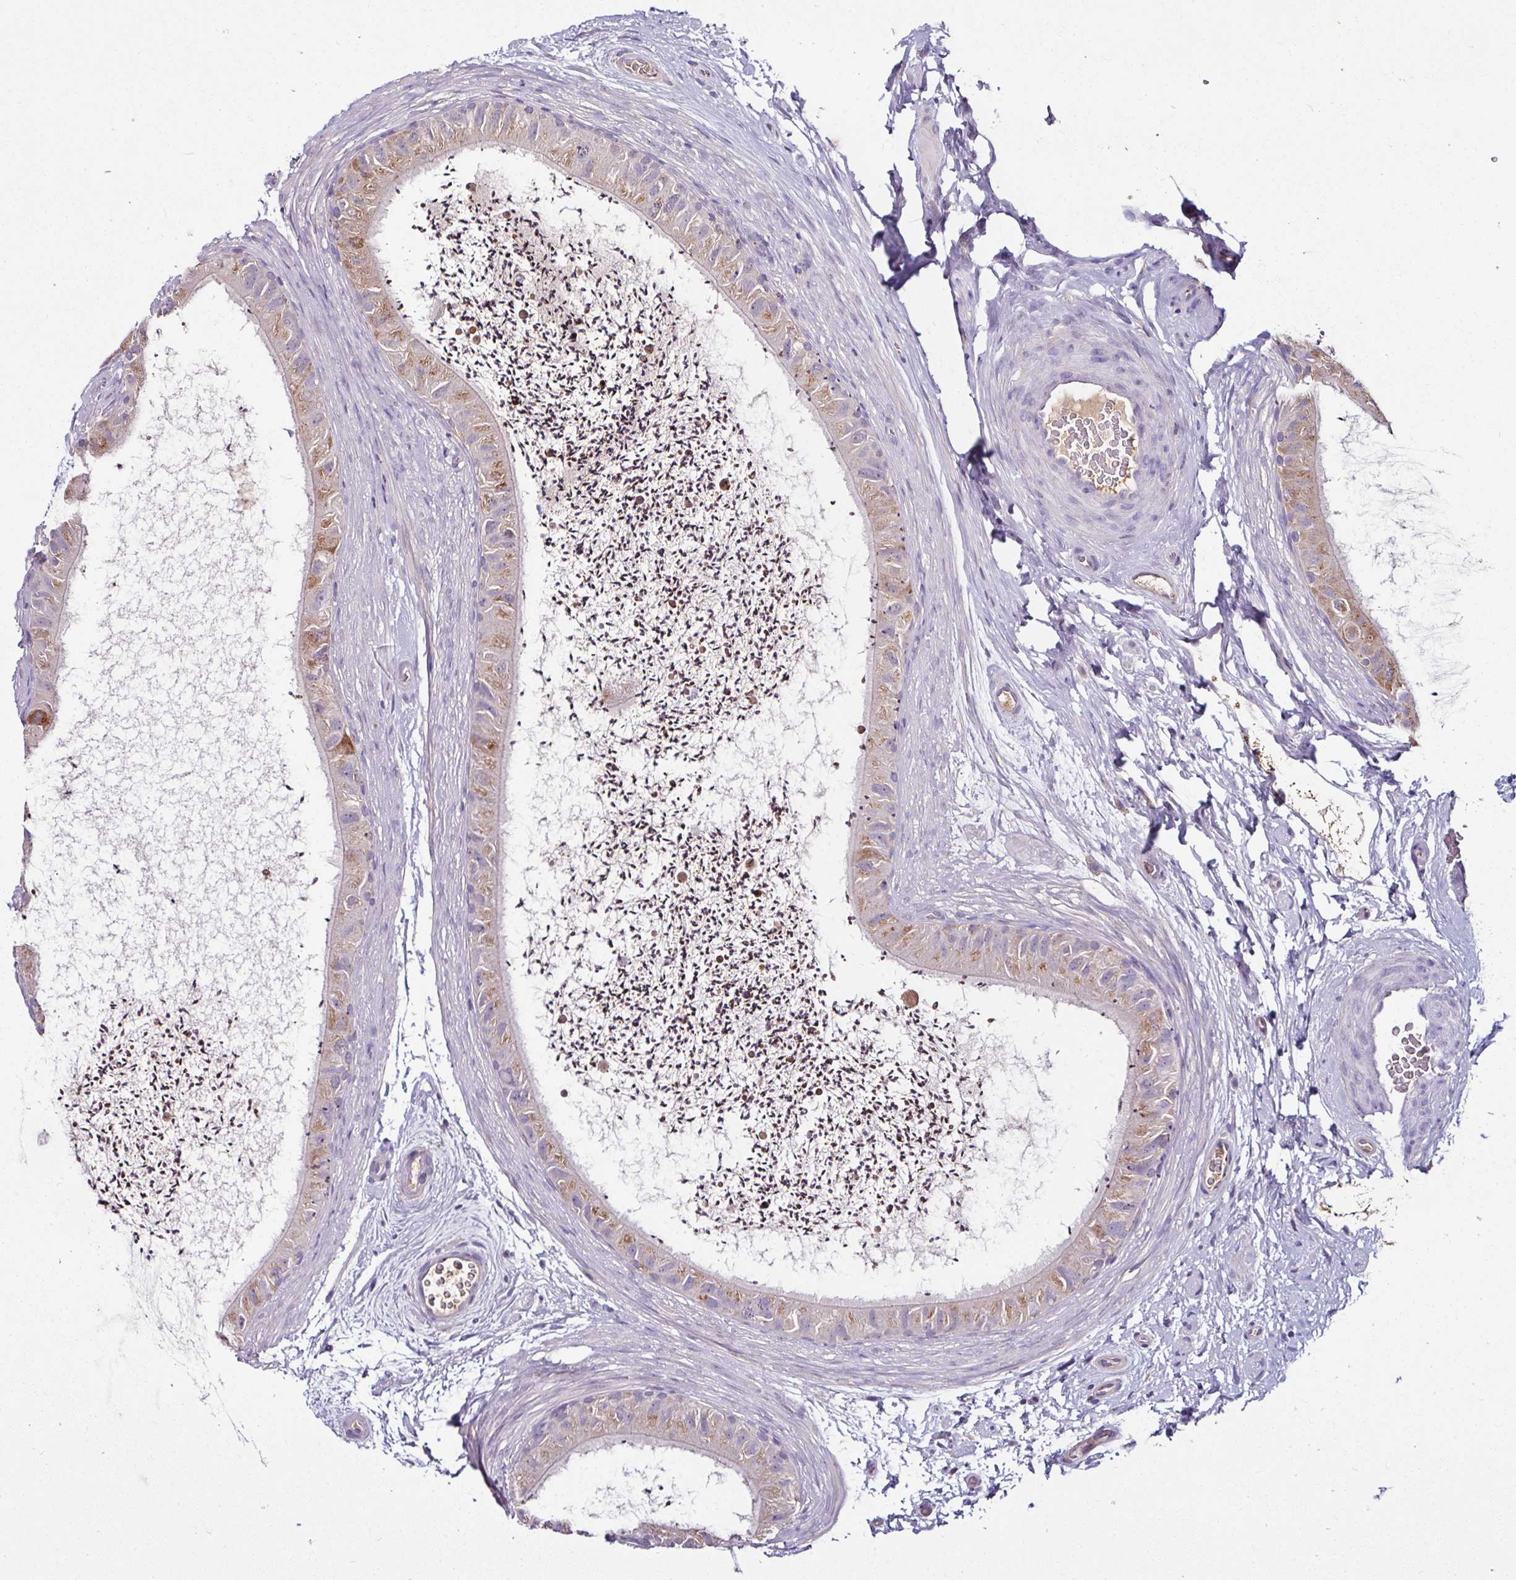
{"staining": {"intensity": "moderate", "quantity": "25%-75%", "location": "cytoplasmic/membranous"}, "tissue": "epididymis", "cell_type": "Glandular cells", "image_type": "normal", "snomed": [{"axis": "morphology", "description": "Normal tissue, NOS"}, {"axis": "topography", "description": "Epididymis"}], "caption": "Immunohistochemistry (IHC) (DAB) staining of normal human epididymis displays moderate cytoplasmic/membranous protein expression in about 25%-75% of glandular cells.", "gene": "CPD", "patient": {"sex": "male", "age": 50}}